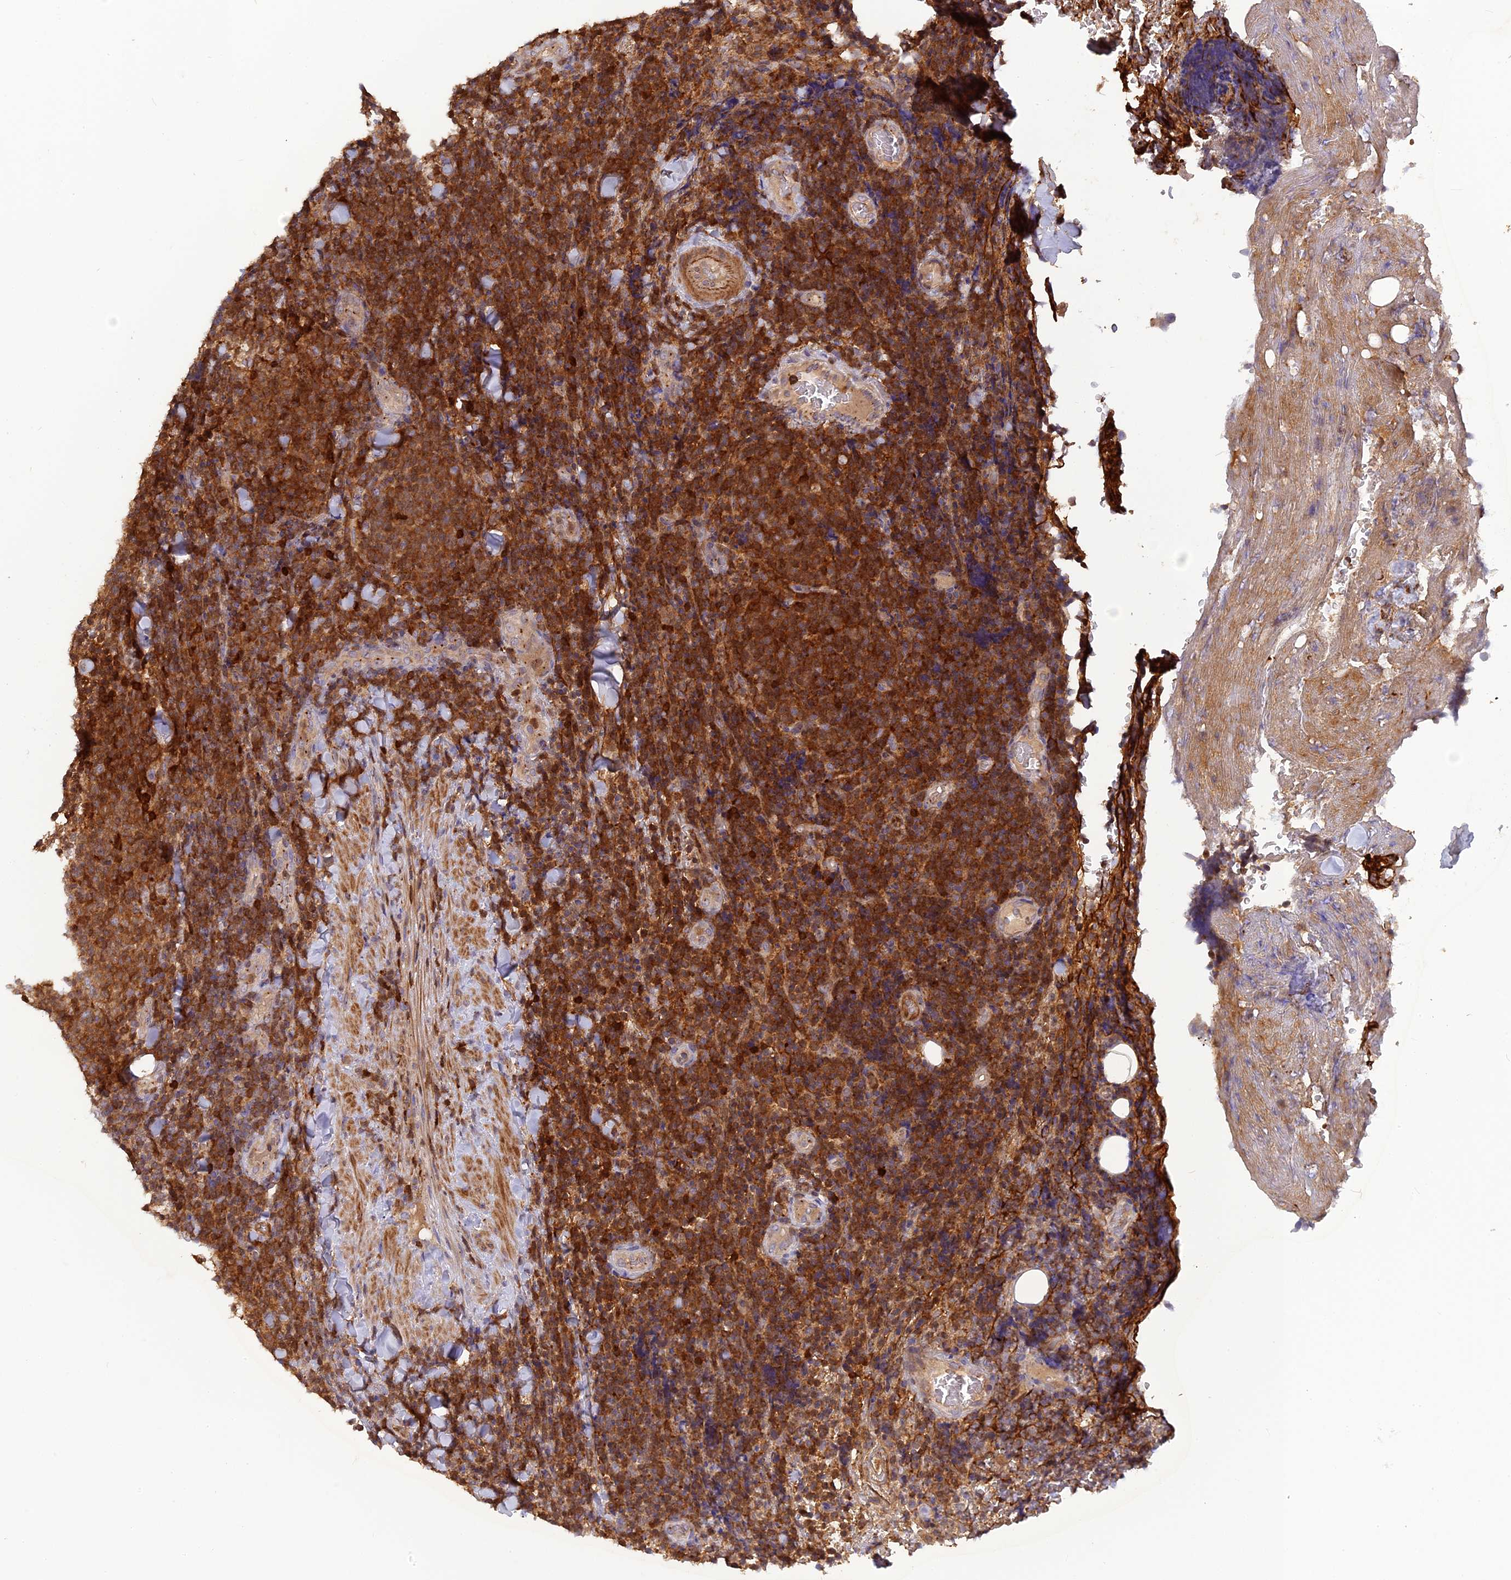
{"staining": {"intensity": "strong", "quantity": ">75%", "location": "cytoplasmic/membranous"}, "tissue": "lymphoma", "cell_type": "Tumor cells", "image_type": "cancer", "snomed": [{"axis": "morphology", "description": "Malignant lymphoma, non-Hodgkin's type, Low grade"}, {"axis": "topography", "description": "Lymph node"}], "caption": "Protein analysis of lymphoma tissue shows strong cytoplasmic/membranous expression in about >75% of tumor cells. The staining is performed using DAB (3,3'-diaminobenzidine) brown chromogen to label protein expression. The nuclei are counter-stained blue using hematoxylin.", "gene": "RPIA", "patient": {"sex": "male", "age": 66}}